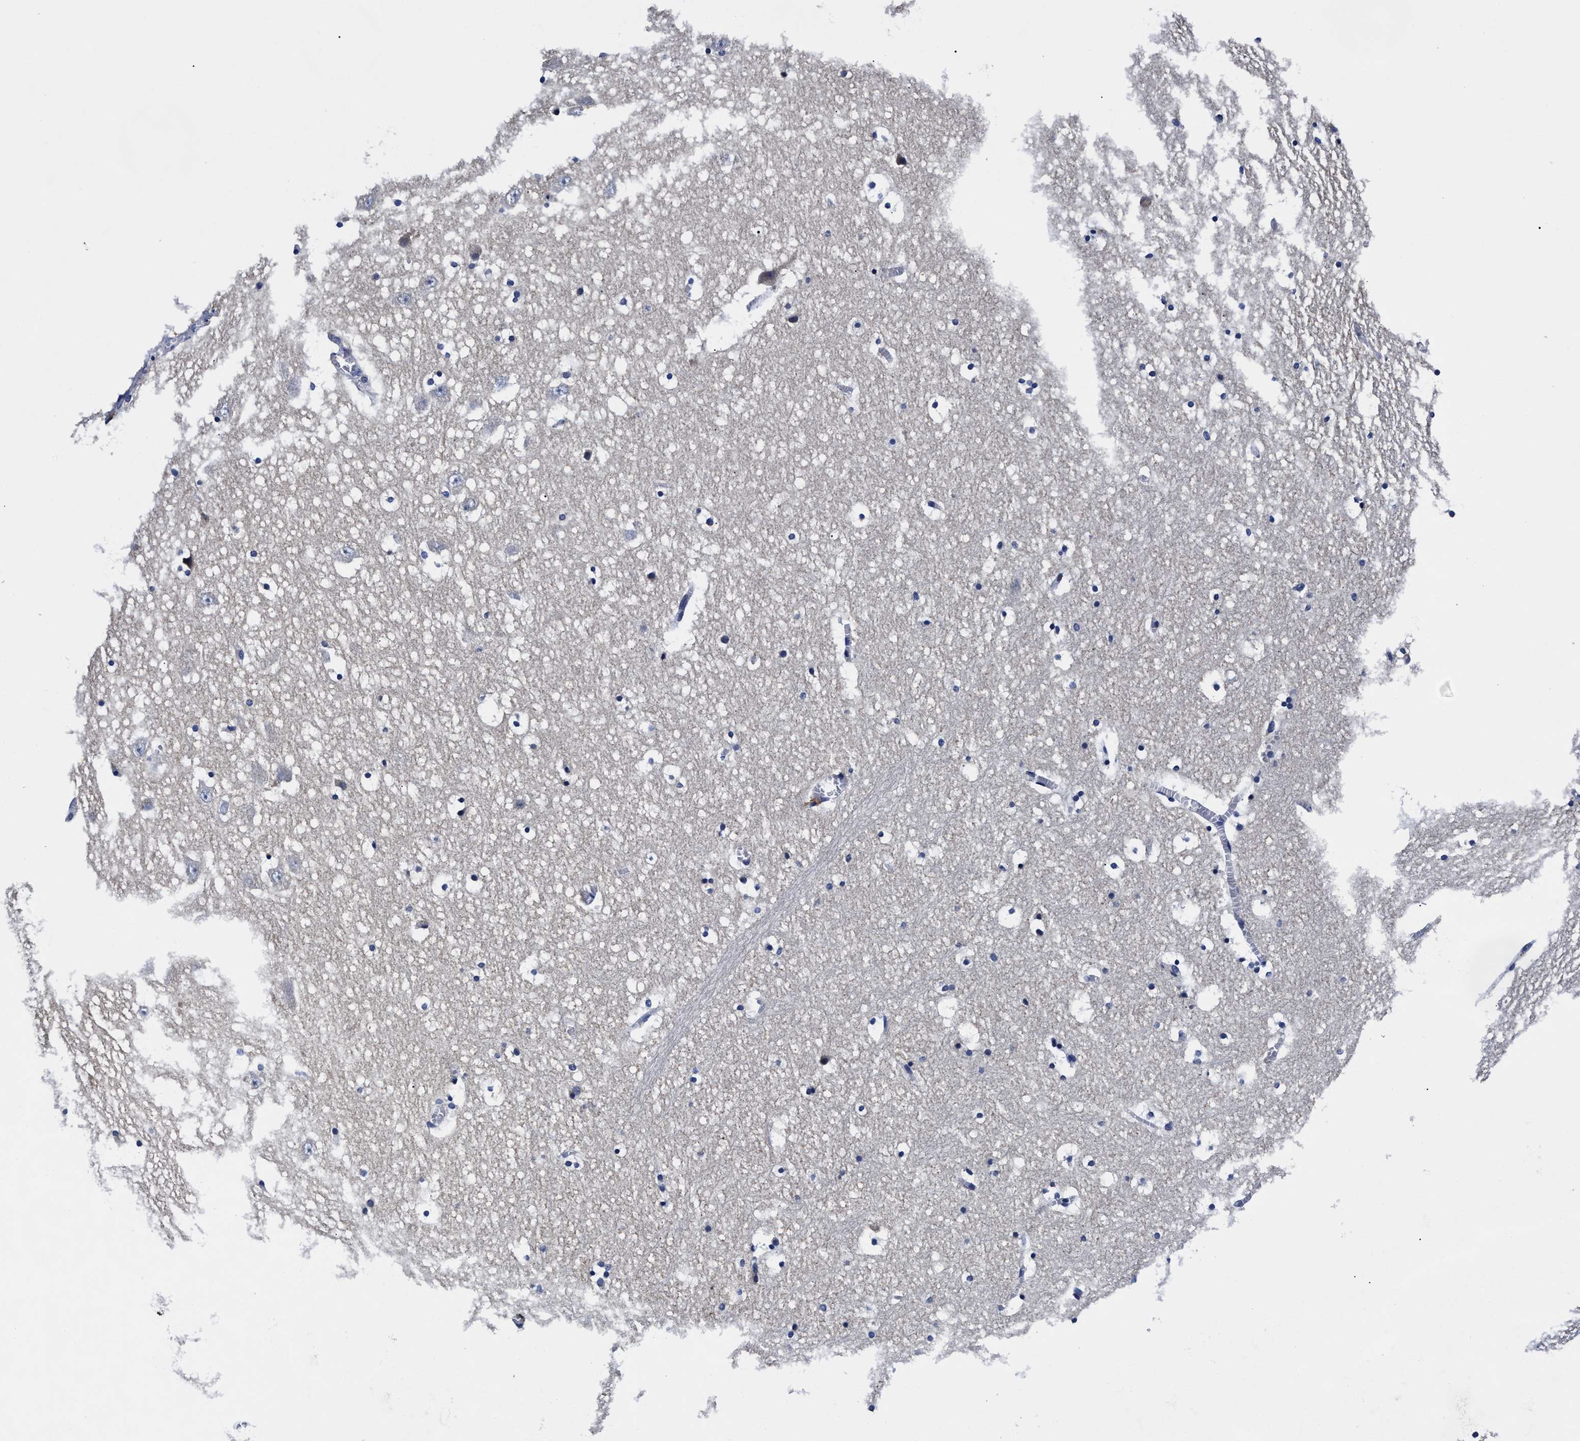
{"staining": {"intensity": "negative", "quantity": "none", "location": "none"}, "tissue": "hippocampus", "cell_type": "Glial cells", "image_type": "normal", "snomed": [{"axis": "morphology", "description": "Normal tissue, NOS"}, {"axis": "topography", "description": "Hippocampus"}], "caption": "This is an immunohistochemistry histopathology image of unremarkable hippocampus. There is no expression in glial cells.", "gene": "OLFML2A", "patient": {"sex": "male", "age": 45}}